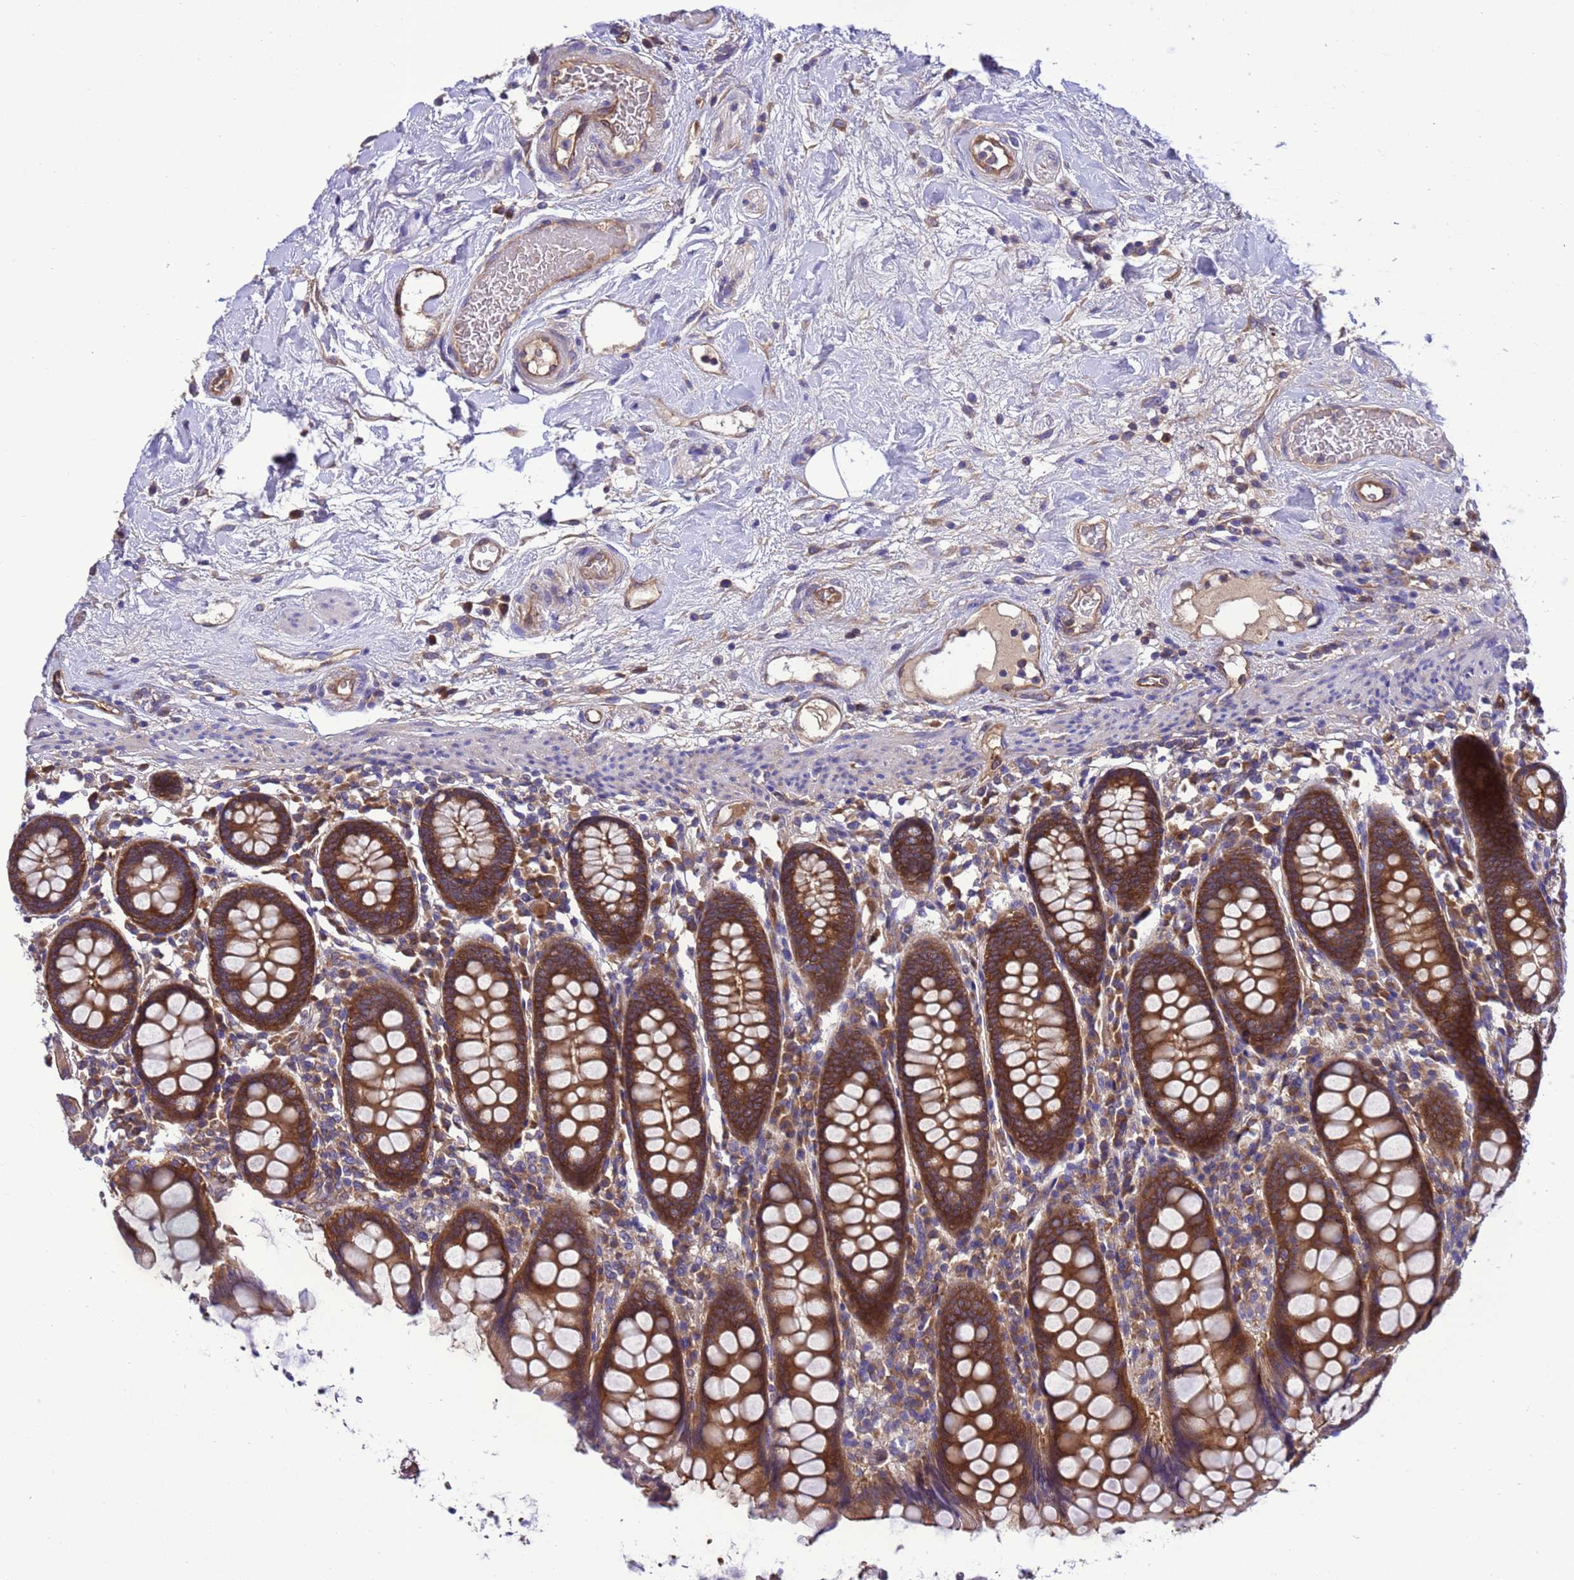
{"staining": {"intensity": "moderate", "quantity": ">75%", "location": "cytoplasmic/membranous"}, "tissue": "colon", "cell_type": "Endothelial cells", "image_type": "normal", "snomed": [{"axis": "morphology", "description": "Normal tissue, NOS"}, {"axis": "topography", "description": "Colon"}], "caption": "High-power microscopy captured an IHC micrograph of normal colon, revealing moderate cytoplasmic/membranous positivity in approximately >75% of endothelial cells. (DAB = brown stain, brightfield microscopy at high magnification).", "gene": "RABEP2", "patient": {"sex": "female", "age": 79}}